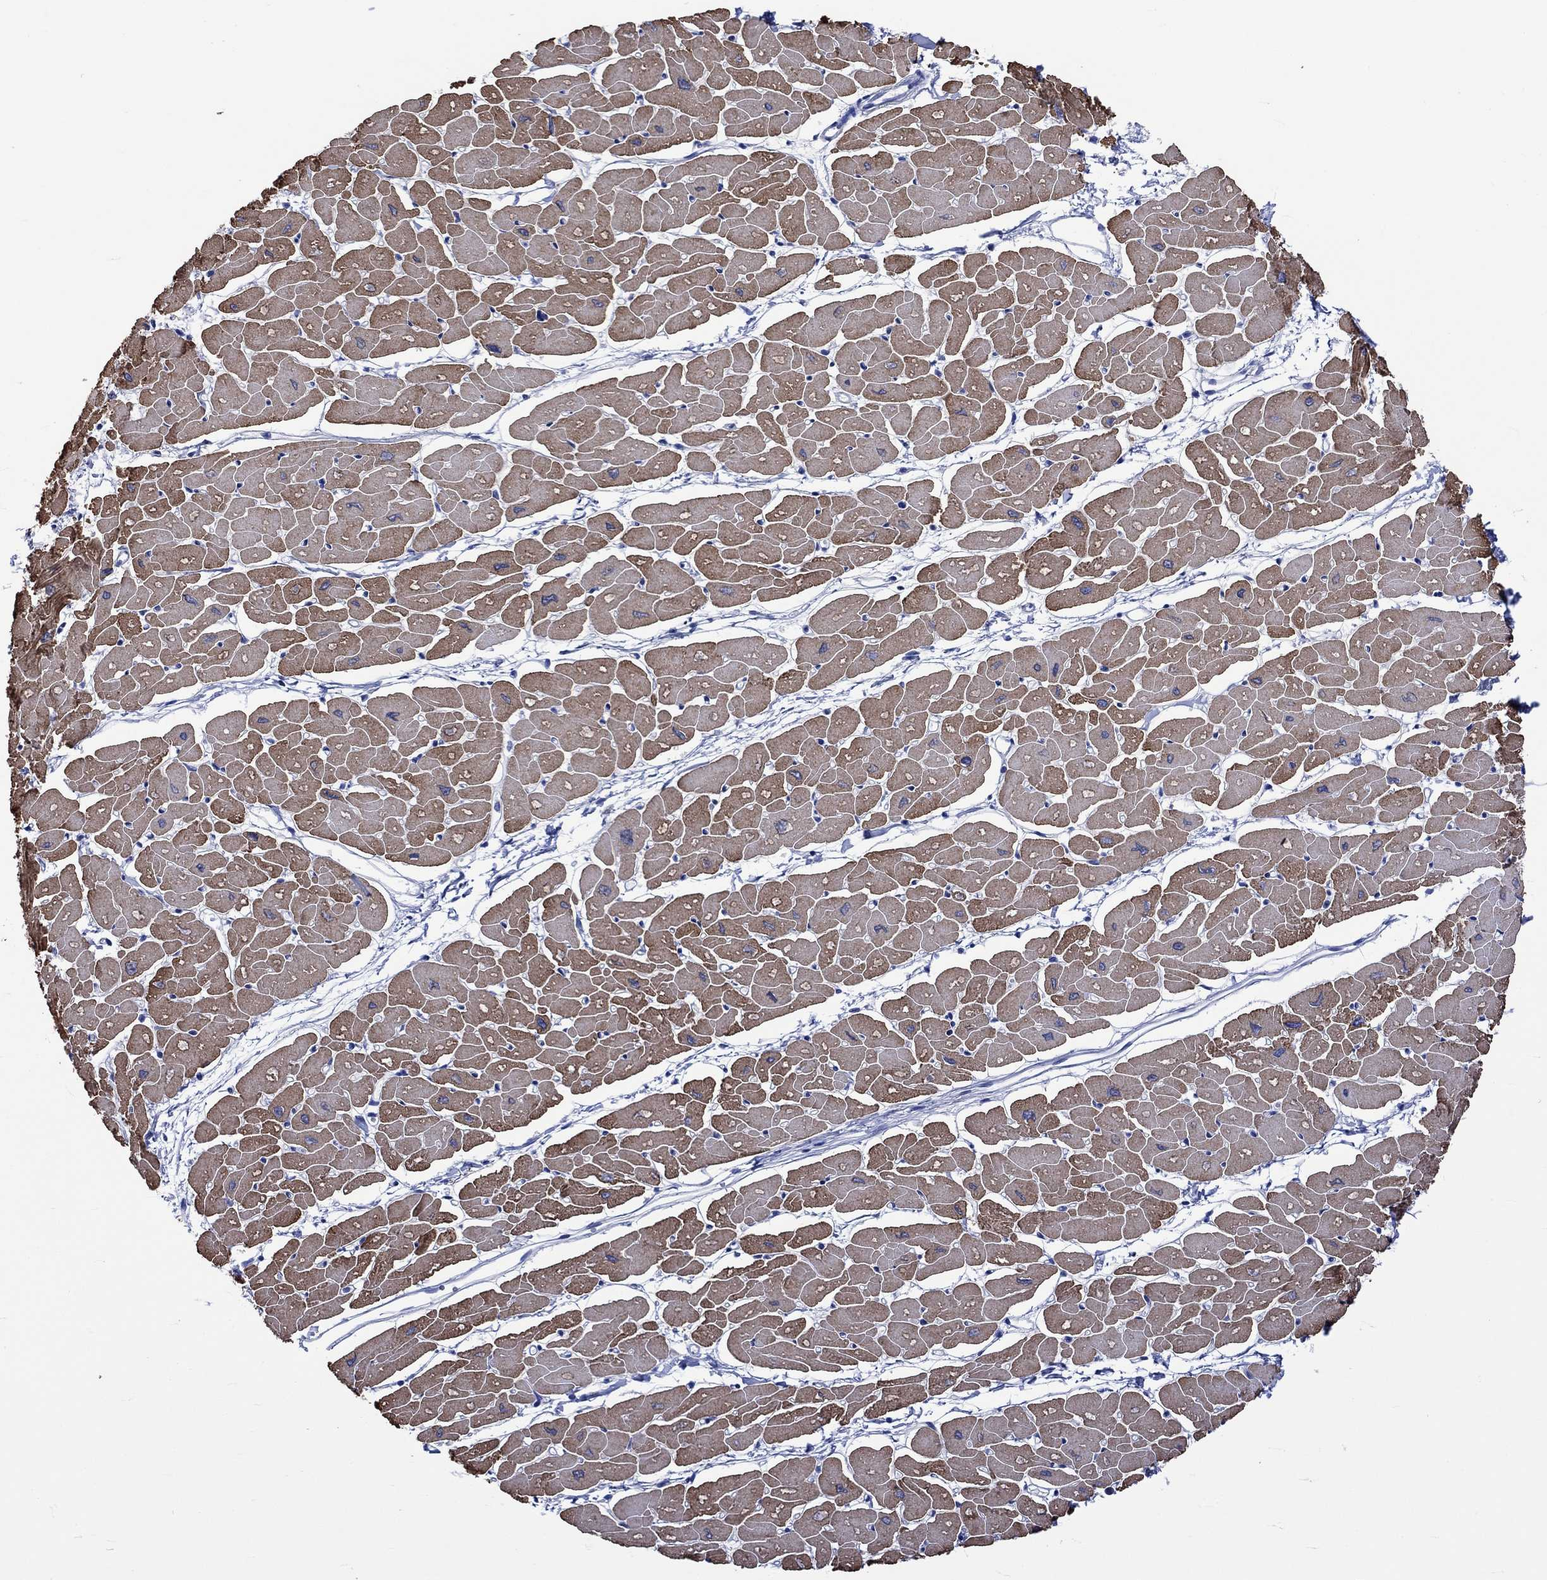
{"staining": {"intensity": "strong", "quantity": ">75%", "location": "cytoplasmic/membranous"}, "tissue": "heart muscle", "cell_type": "Cardiomyocytes", "image_type": "normal", "snomed": [{"axis": "morphology", "description": "Normal tissue, NOS"}, {"axis": "topography", "description": "Heart"}], "caption": "Brown immunohistochemical staining in unremarkable human heart muscle exhibits strong cytoplasmic/membranous positivity in approximately >75% of cardiomyocytes.", "gene": "KLHL33", "patient": {"sex": "male", "age": 57}}